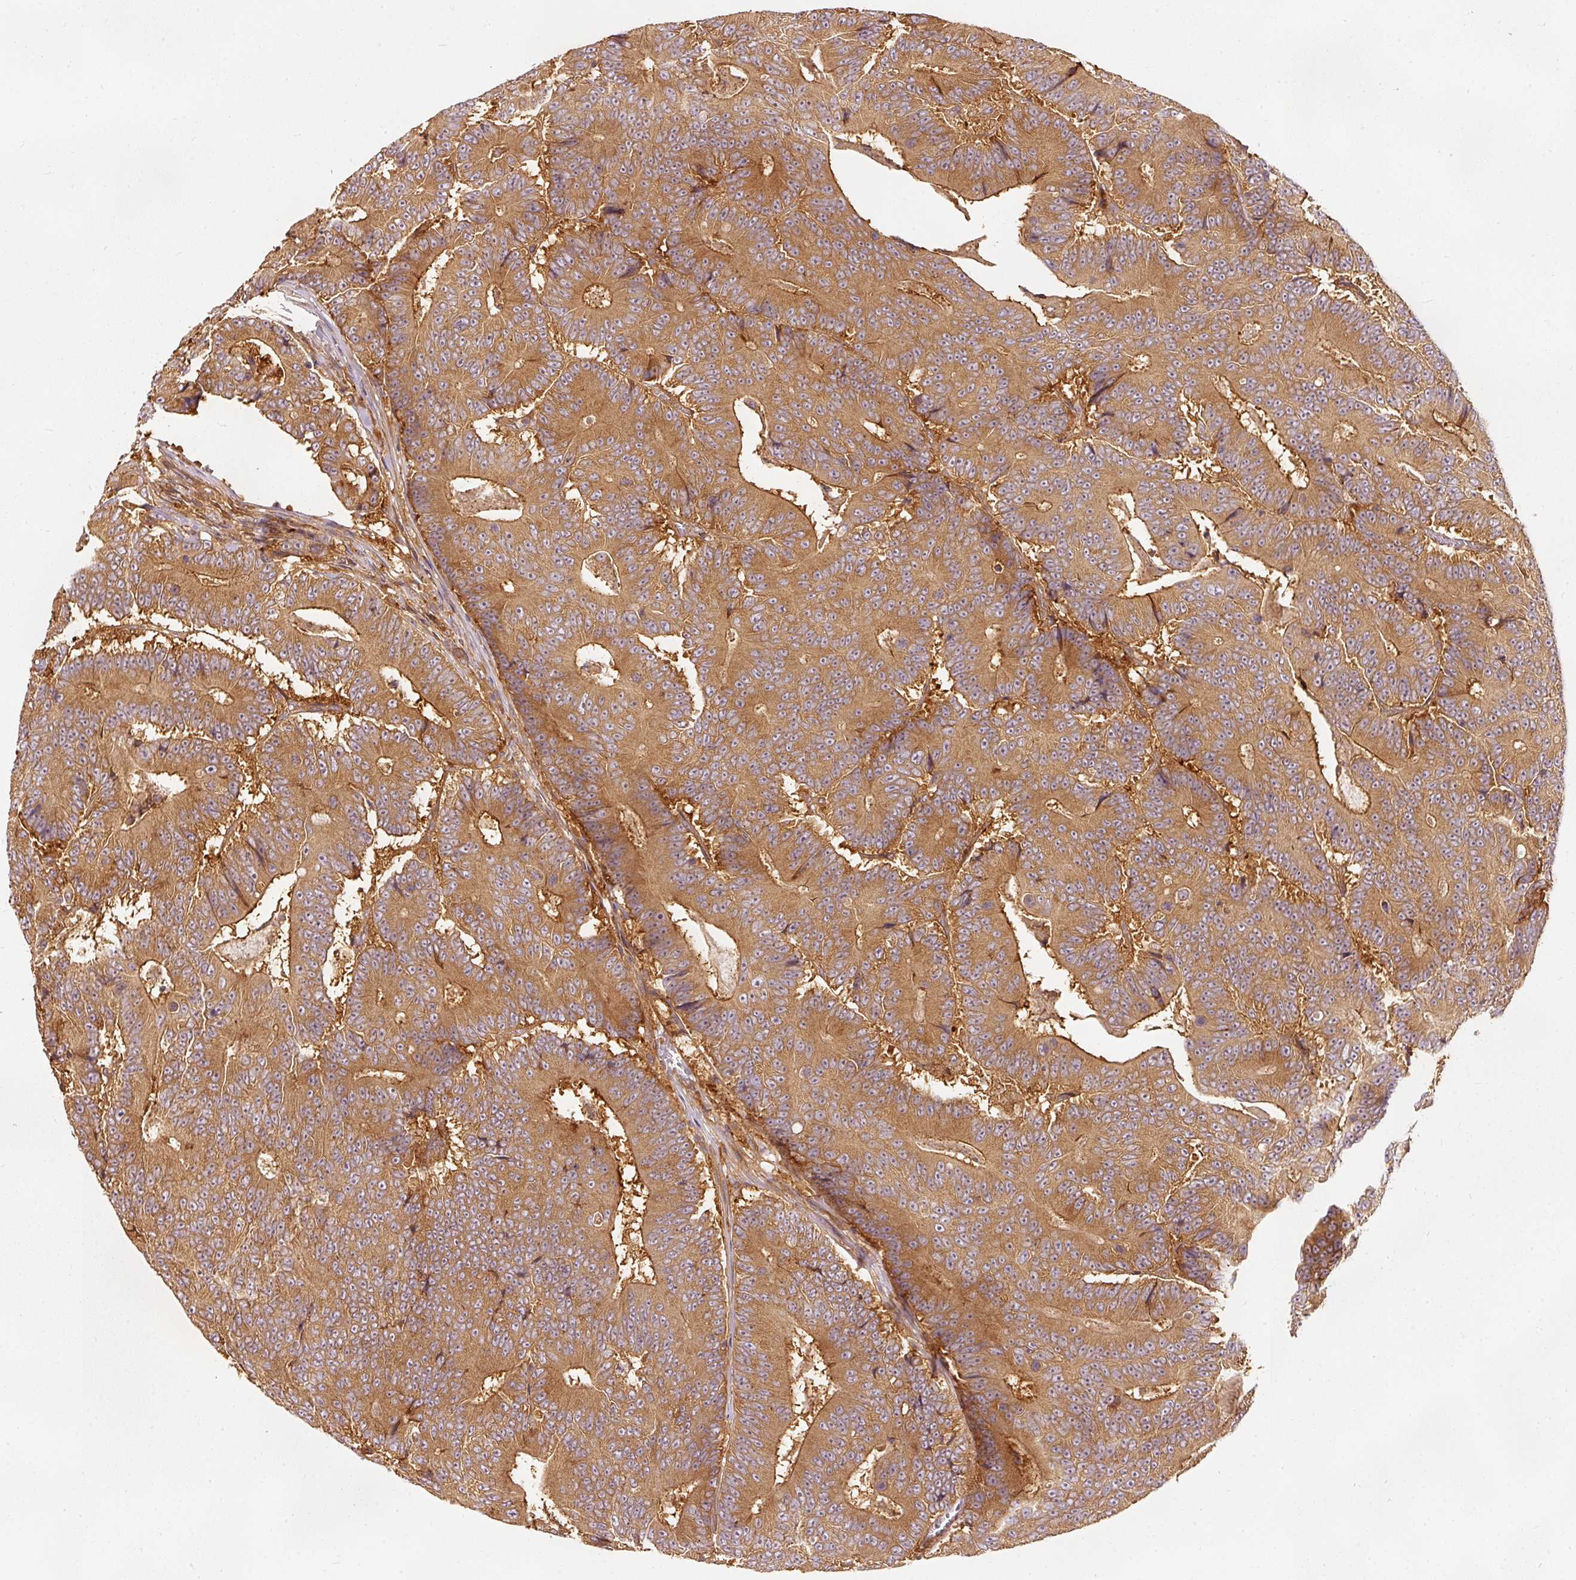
{"staining": {"intensity": "moderate", "quantity": ">75%", "location": "cytoplasmic/membranous"}, "tissue": "colorectal cancer", "cell_type": "Tumor cells", "image_type": "cancer", "snomed": [{"axis": "morphology", "description": "Adenocarcinoma, NOS"}, {"axis": "topography", "description": "Colon"}], "caption": "Immunohistochemical staining of human colorectal adenocarcinoma demonstrates medium levels of moderate cytoplasmic/membranous positivity in approximately >75% of tumor cells. The staining was performed using DAB, with brown indicating positive protein expression. Nuclei are stained blue with hematoxylin.", "gene": "EIF3B", "patient": {"sex": "male", "age": 83}}